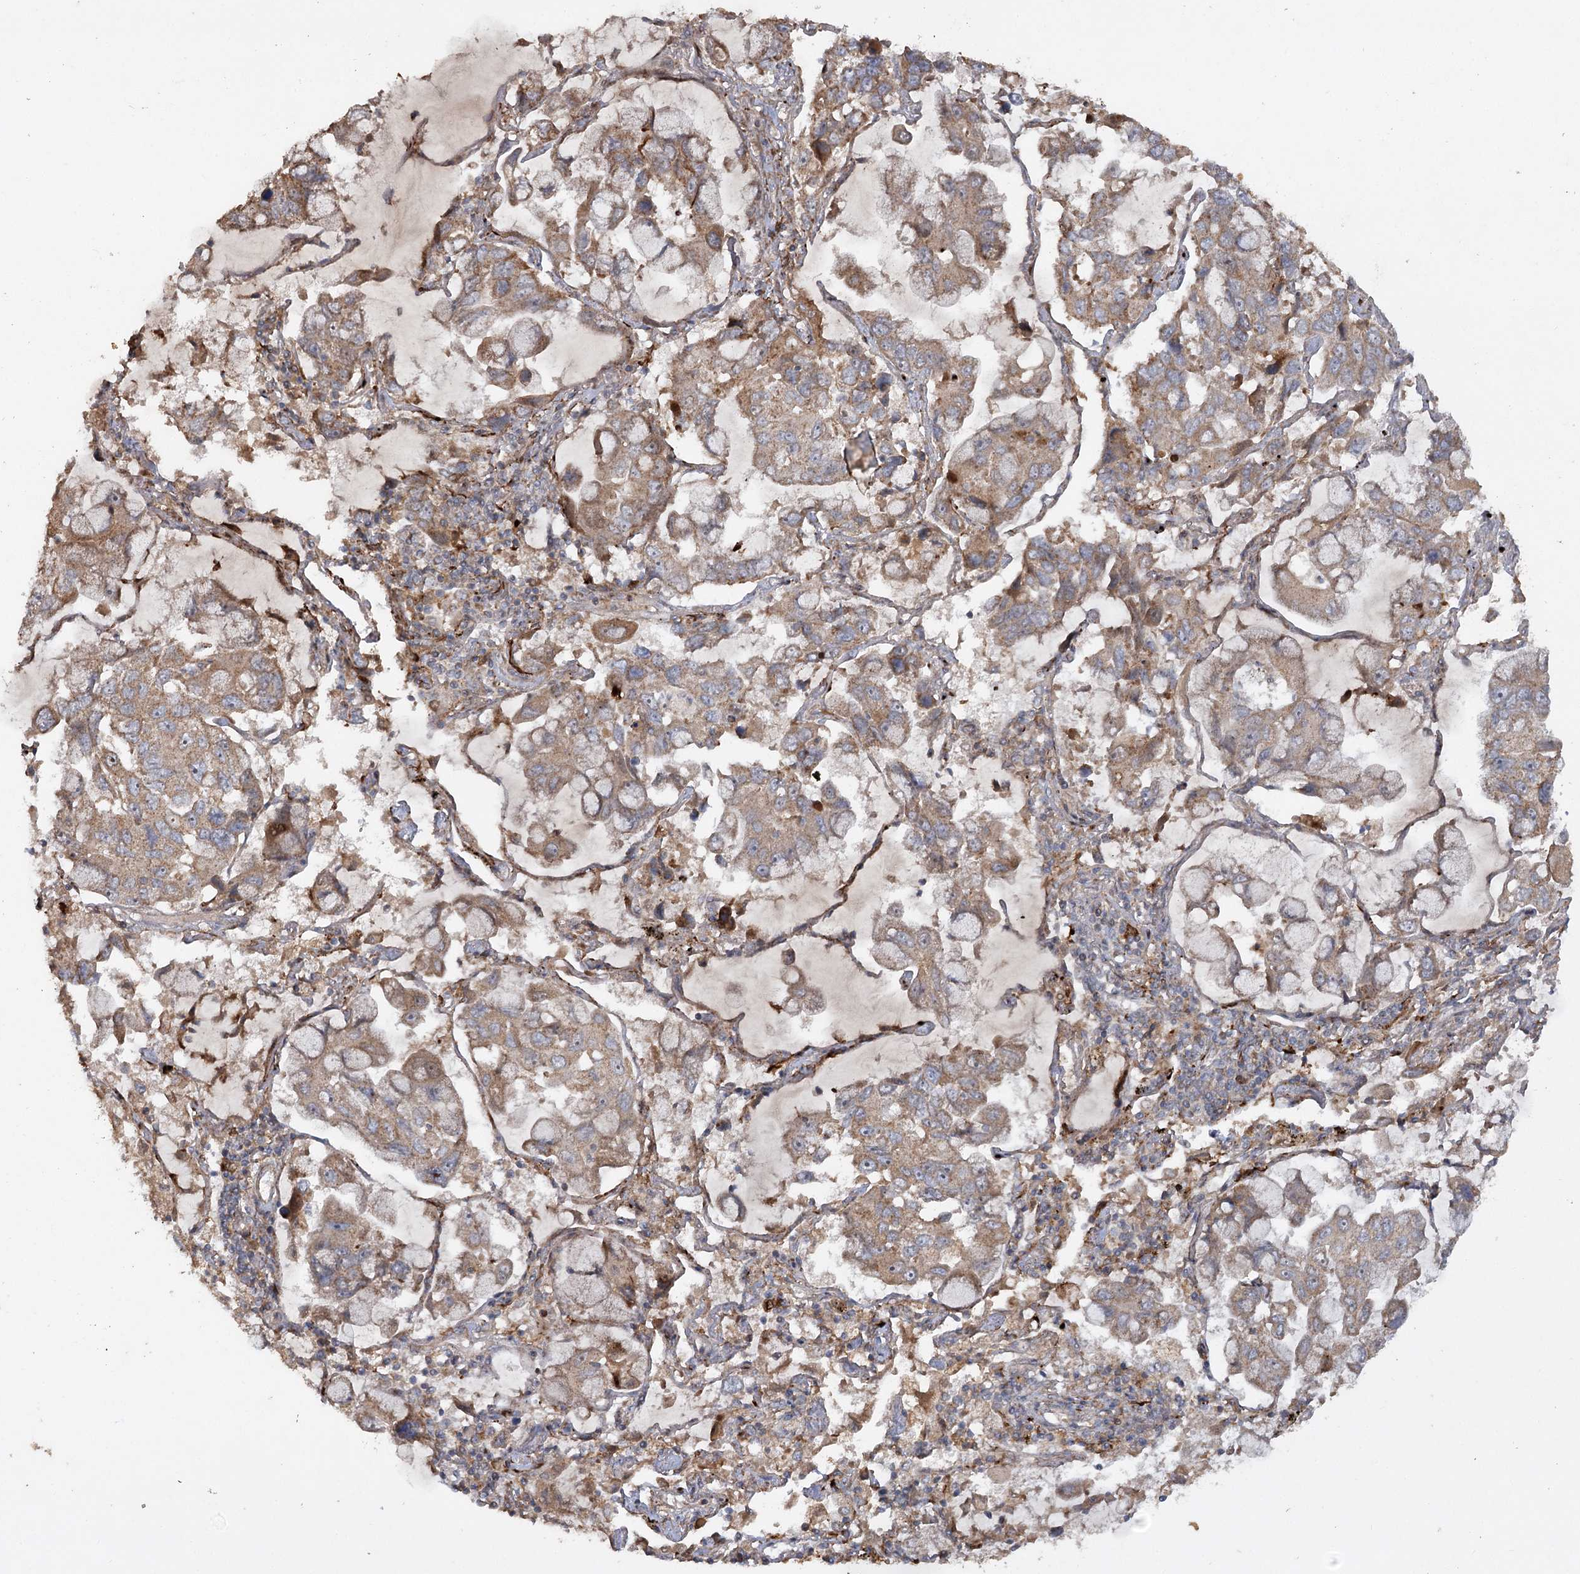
{"staining": {"intensity": "moderate", "quantity": ">75%", "location": "cytoplasmic/membranous"}, "tissue": "lung cancer", "cell_type": "Tumor cells", "image_type": "cancer", "snomed": [{"axis": "morphology", "description": "Adenocarcinoma, NOS"}, {"axis": "topography", "description": "Lung"}], "caption": "Immunohistochemical staining of lung cancer (adenocarcinoma) reveals medium levels of moderate cytoplasmic/membranous expression in about >75% of tumor cells.", "gene": "KBTBD4", "patient": {"sex": "male", "age": 64}}